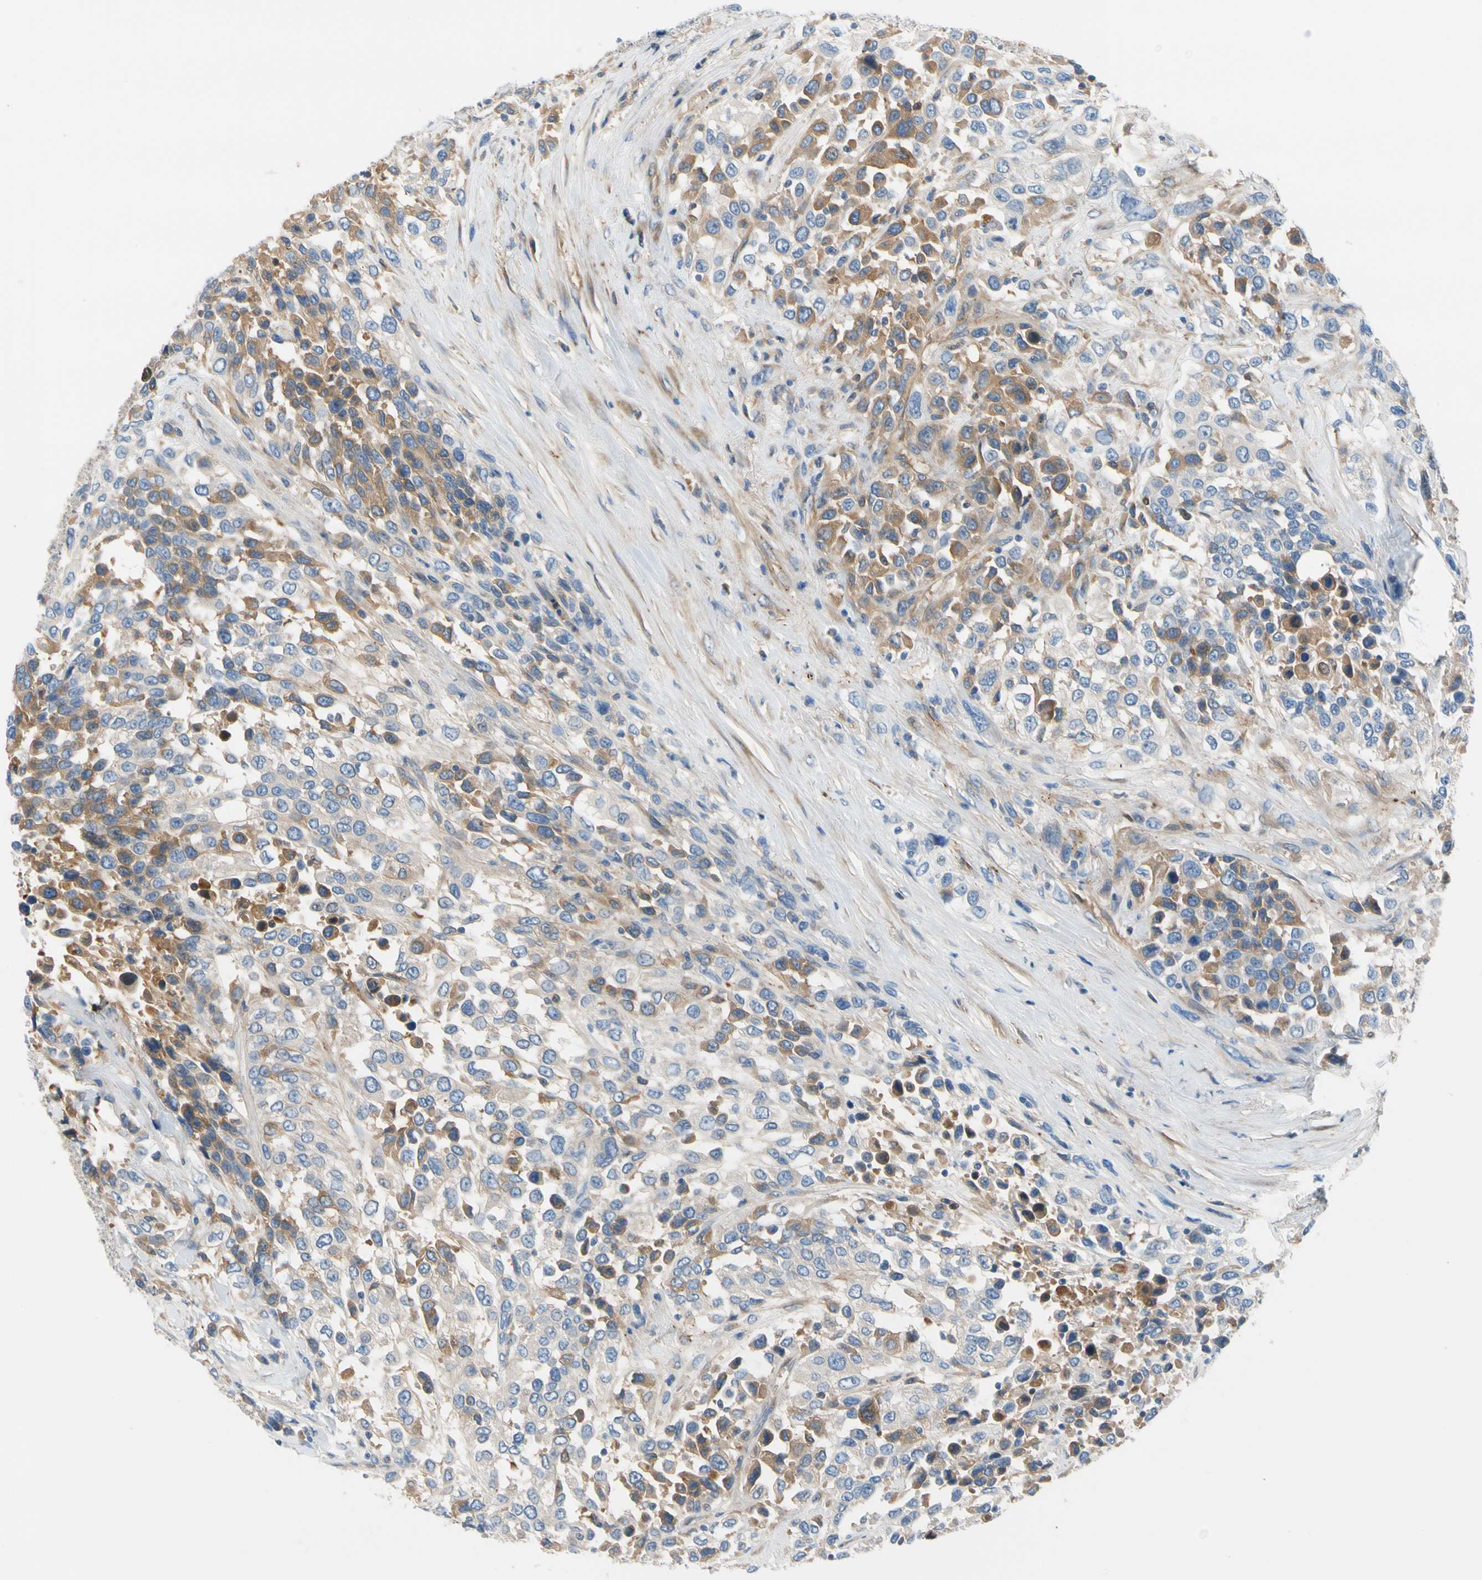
{"staining": {"intensity": "moderate", "quantity": "25%-75%", "location": "cytoplasmic/membranous"}, "tissue": "urothelial cancer", "cell_type": "Tumor cells", "image_type": "cancer", "snomed": [{"axis": "morphology", "description": "Urothelial carcinoma, High grade"}, {"axis": "topography", "description": "Urinary bladder"}], "caption": "Immunohistochemistry histopathology image of neoplastic tissue: high-grade urothelial carcinoma stained using immunohistochemistry displays medium levels of moderate protein expression localized specifically in the cytoplasmic/membranous of tumor cells, appearing as a cytoplasmic/membranous brown color.", "gene": "ENTREP3", "patient": {"sex": "female", "age": 80}}